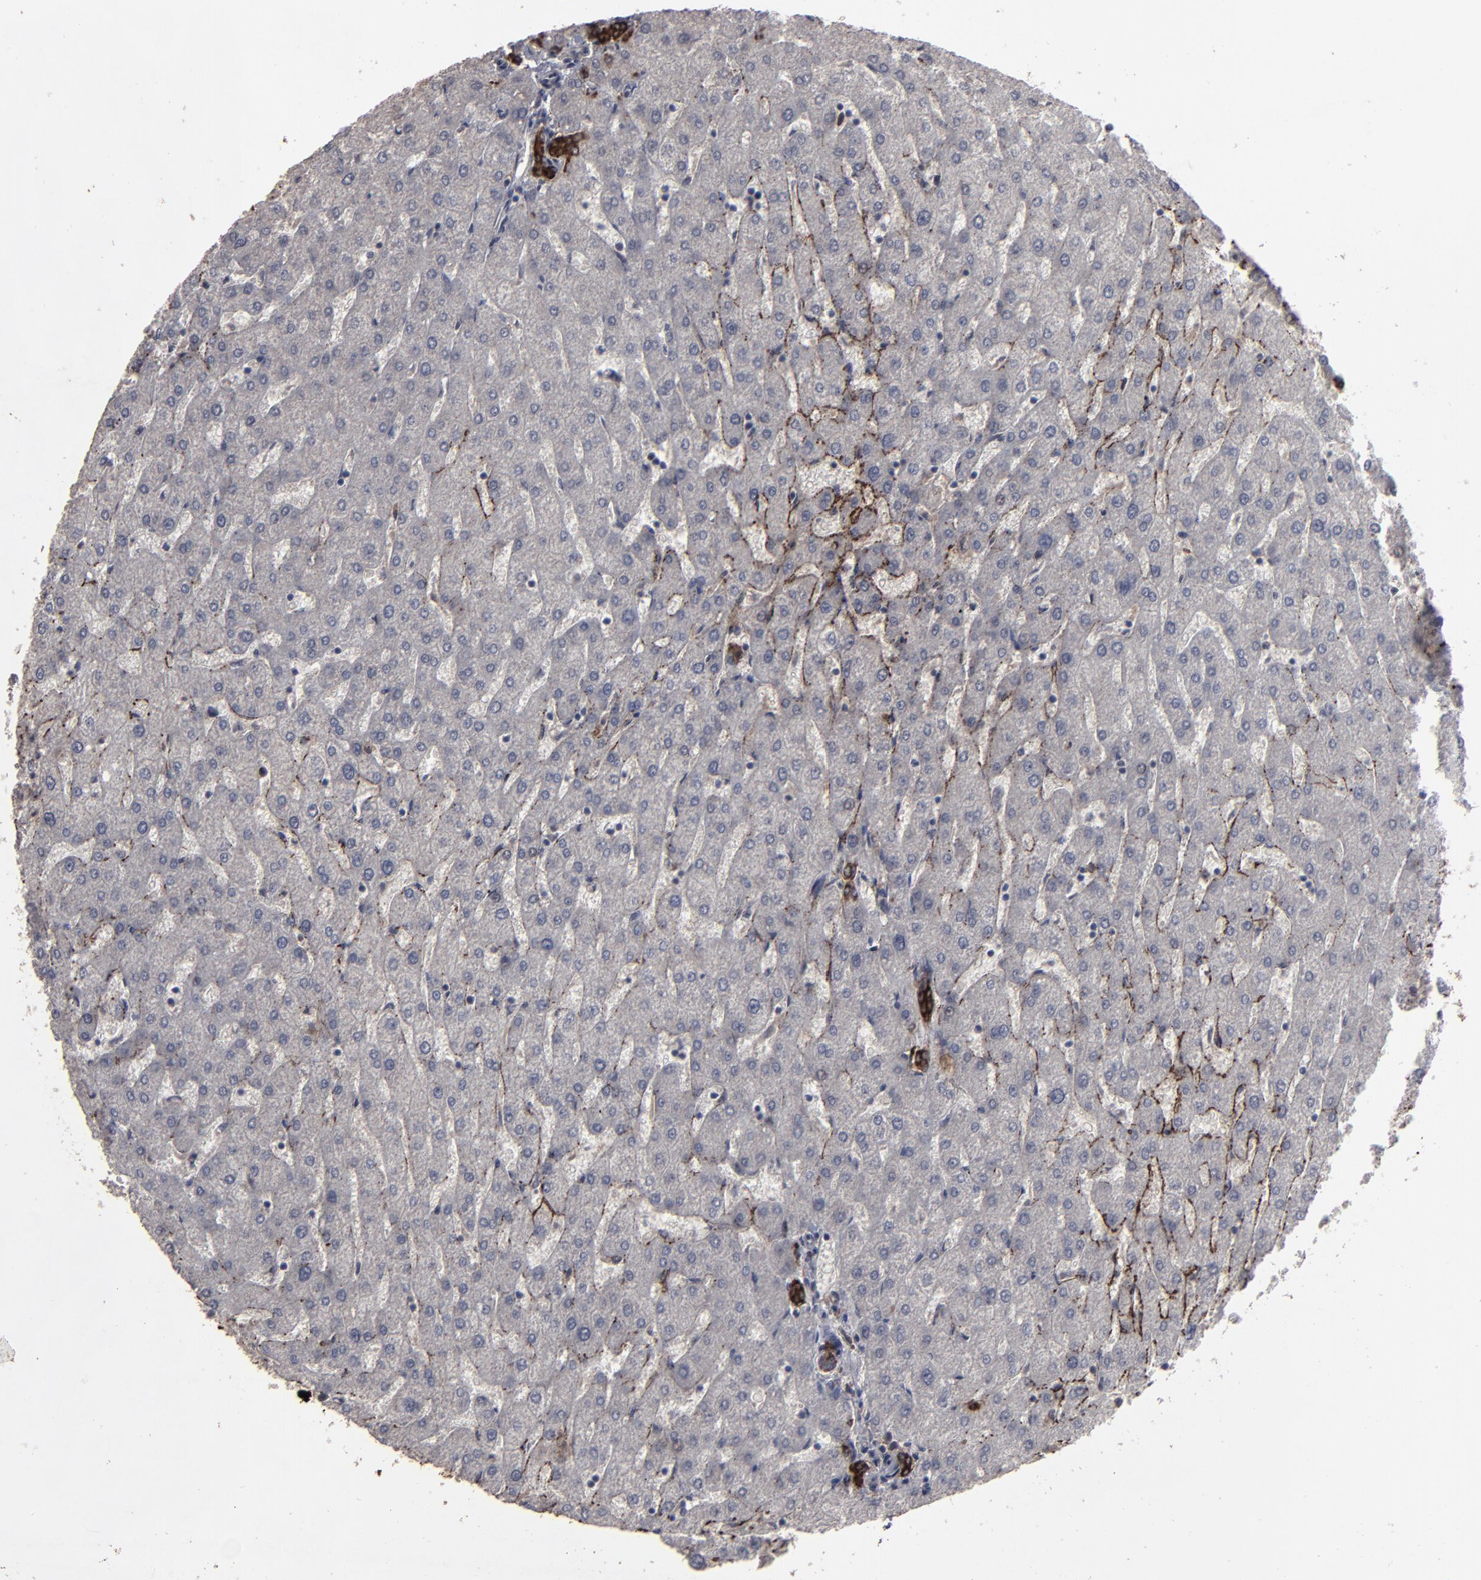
{"staining": {"intensity": "strong", "quantity": ">75%", "location": "cytoplasmic/membranous"}, "tissue": "liver", "cell_type": "Cholangiocytes", "image_type": "normal", "snomed": [{"axis": "morphology", "description": "Normal tissue, NOS"}, {"axis": "topography", "description": "Liver"}], "caption": "Strong cytoplasmic/membranous staining is seen in about >75% of cholangiocytes in unremarkable liver.", "gene": "SLC22A17", "patient": {"sex": "male", "age": 67}}